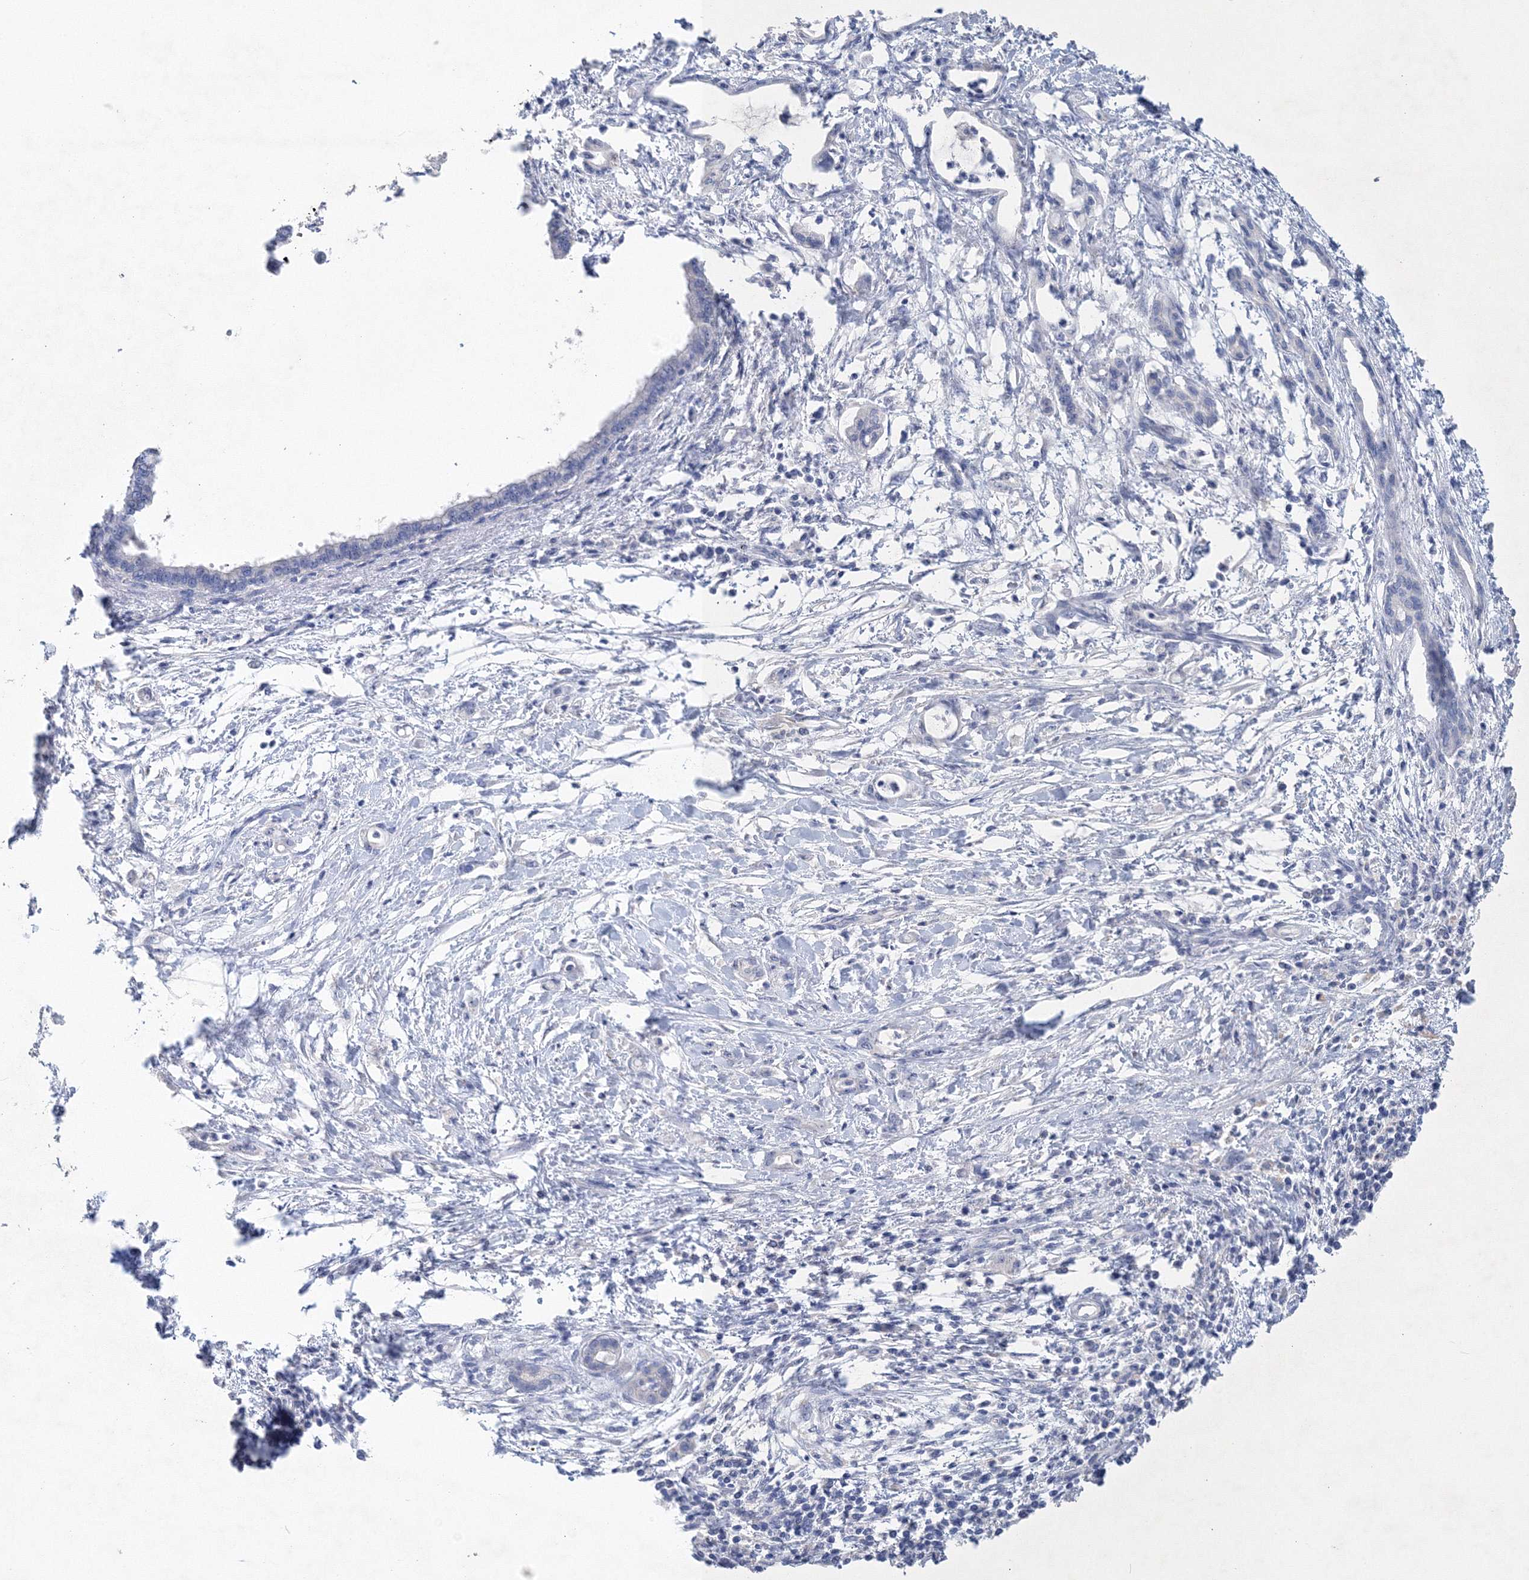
{"staining": {"intensity": "negative", "quantity": "none", "location": "none"}, "tissue": "pancreatic cancer", "cell_type": "Tumor cells", "image_type": "cancer", "snomed": [{"axis": "morphology", "description": "Adenocarcinoma, NOS"}, {"axis": "topography", "description": "Pancreas"}], "caption": "IHC image of neoplastic tissue: pancreatic cancer (adenocarcinoma) stained with DAB (3,3'-diaminobenzidine) reveals no significant protein expression in tumor cells.", "gene": "OSBPL6", "patient": {"sex": "female", "age": 55}}